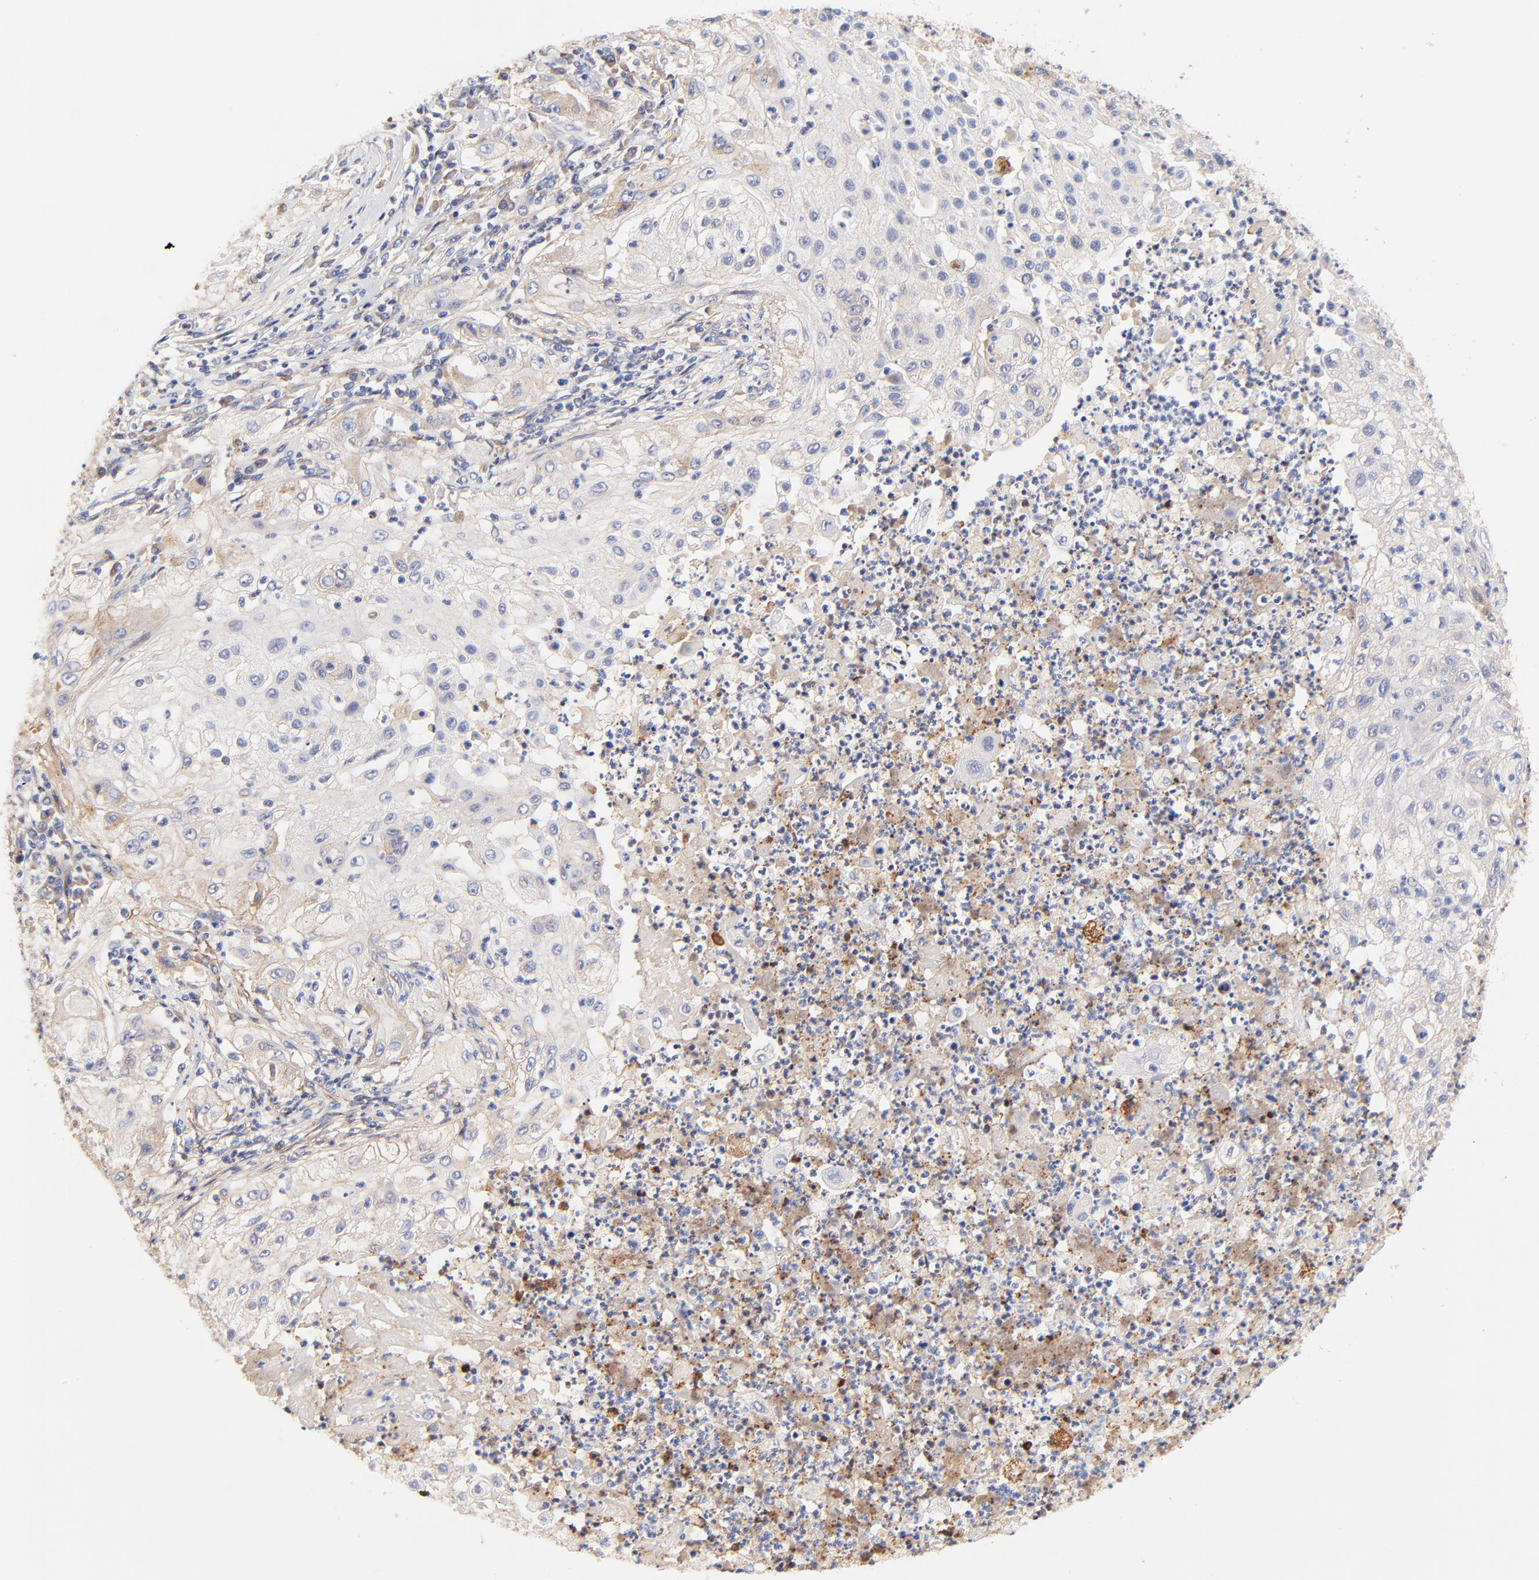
{"staining": {"intensity": "weak", "quantity": ">75%", "location": "cytoplasmic/membranous"}, "tissue": "lung cancer", "cell_type": "Tumor cells", "image_type": "cancer", "snomed": [{"axis": "morphology", "description": "Inflammation, NOS"}, {"axis": "morphology", "description": "Squamous cell carcinoma, NOS"}, {"axis": "topography", "description": "Lymph node"}, {"axis": "topography", "description": "Soft tissue"}, {"axis": "topography", "description": "Lung"}], "caption": "A micrograph of human squamous cell carcinoma (lung) stained for a protein demonstrates weak cytoplasmic/membranous brown staining in tumor cells. (DAB = brown stain, brightfield microscopy at high magnification).", "gene": "PTK7", "patient": {"sex": "male", "age": 66}}